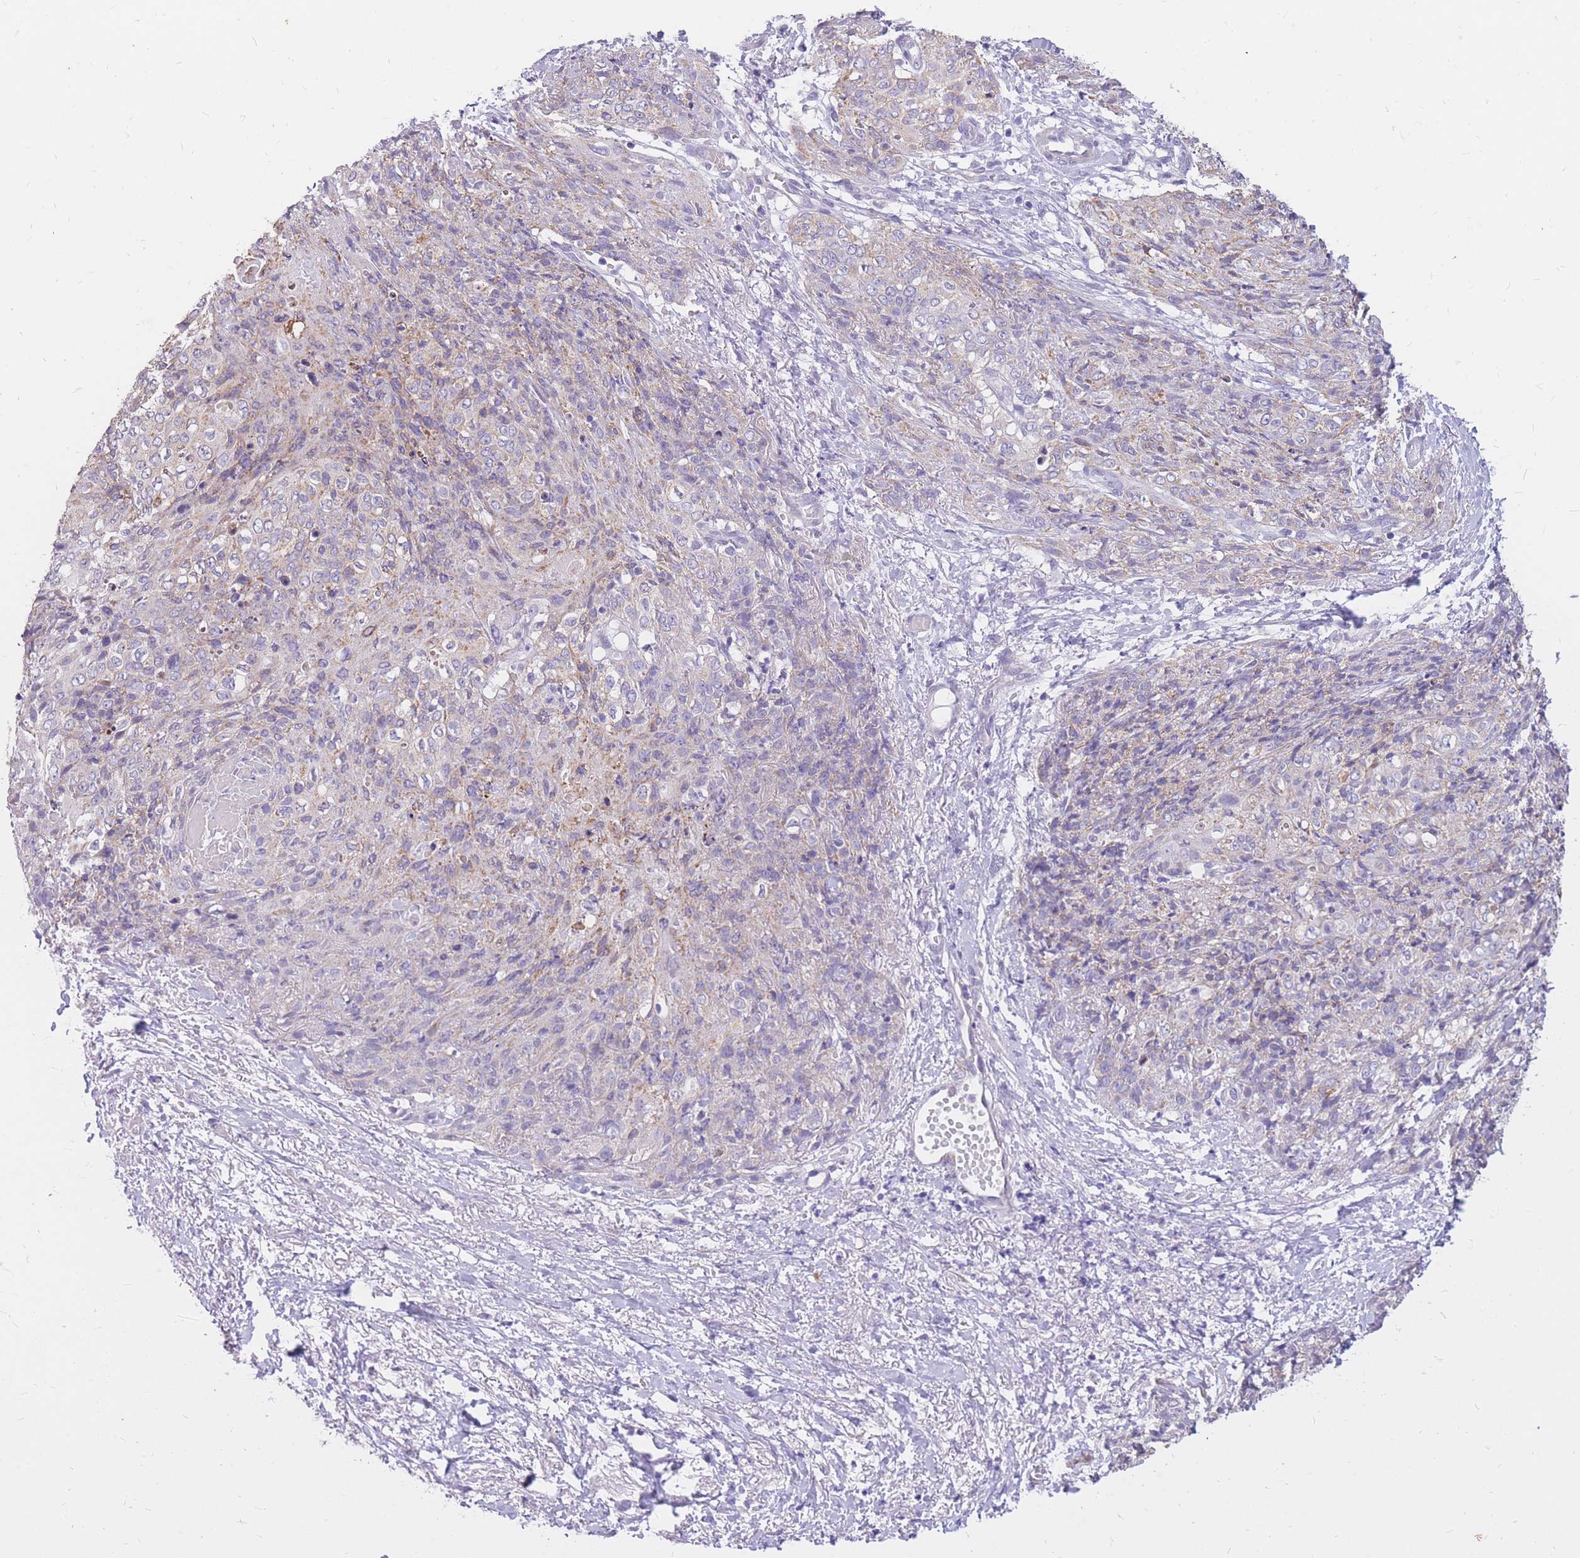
{"staining": {"intensity": "weak", "quantity": "<25%", "location": "cytoplasmic/membranous"}, "tissue": "skin cancer", "cell_type": "Tumor cells", "image_type": "cancer", "snomed": [{"axis": "morphology", "description": "Squamous cell carcinoma, NOS"}, {"axis": "topography", "description": "Skin"}, {"axis": "topography", "description": "Vulva"}], "caption": "Squamous cell carcinoma (skin) stained for a protein using IHC displays no staining tumor cells.", "gene": "RNF170", "patient": {"sex": "female", "age": 85}}